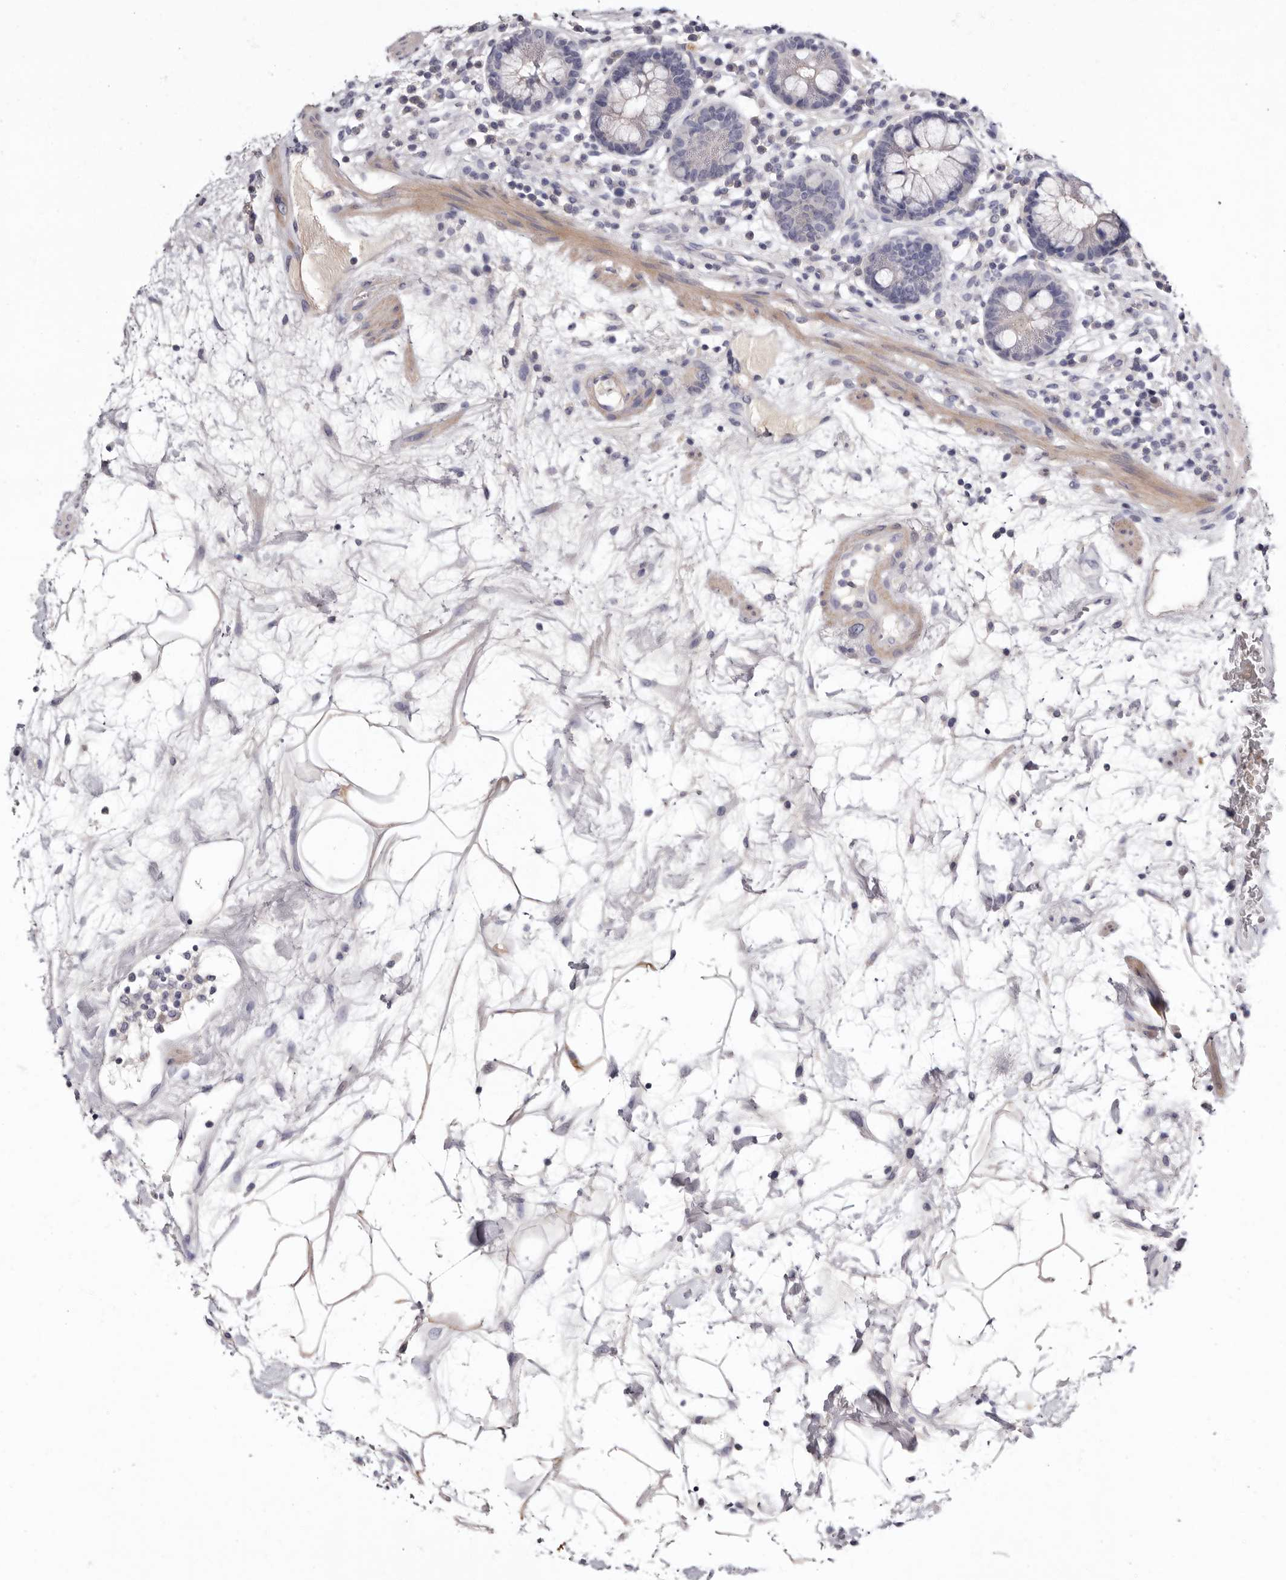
{"staining": {"intensity": "weak", "quantity": "25%-75%", "location": "cytoplasmic/membranous"}, "tissue": "colon", "cell_type": "Endothelial cells", "image_type": "normal", "snomed": [{"axis": "morphology", "description": "Normal tissue, NOS"}, {"axis": "topography", "description": "Colon"}], "caption": "This histopathology image displays immunohistochemistry (IHC) staining of unremarkable human colon, with low weak cytoplasmic/membranous staining in approximately 25%-75% of endothelial cells.", "gene": "S1PR5", "patient": {"sex": "female", "age": 79}}